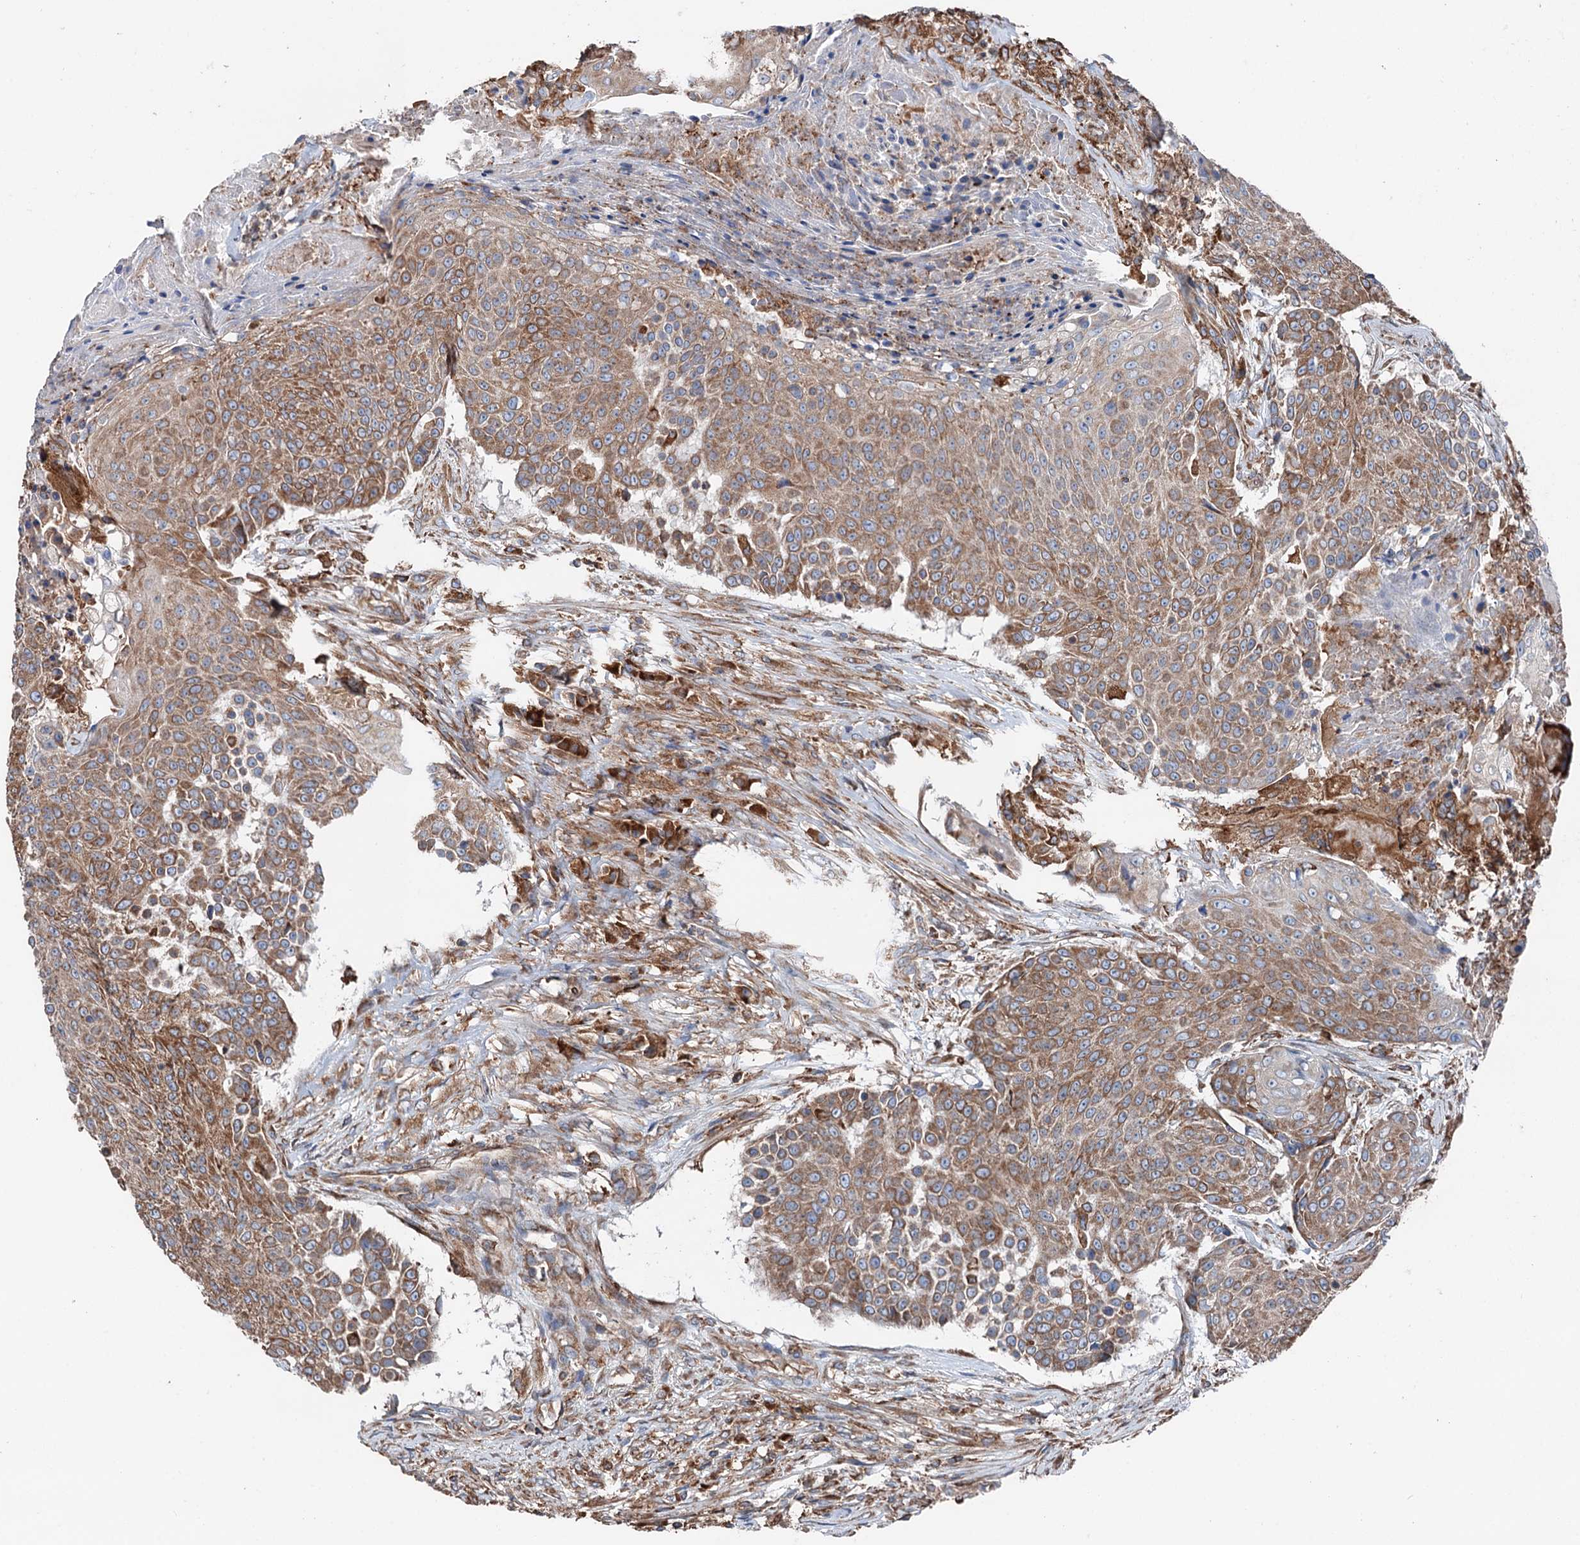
{"staining": {"intensity": "moderate", "quantity": ">75%", "location": "cytoplasmic/membranous"}, "tissue": "urothelial cancer", "cell_type": "Tumor cells", "image_type": "cancer", "snomed": [{"axis": "morphology", "description": "Urothelial carcinoma, High grade"}, {"axis": "topography", "description": "Urinary bladder"}], "caption": "Human urothelial carcinoma (high-grade) stained with a protein marker shows moderate staining in tumor cells.", "gene": "ERP29", "patient": {"sex": "female", "age": 63}}